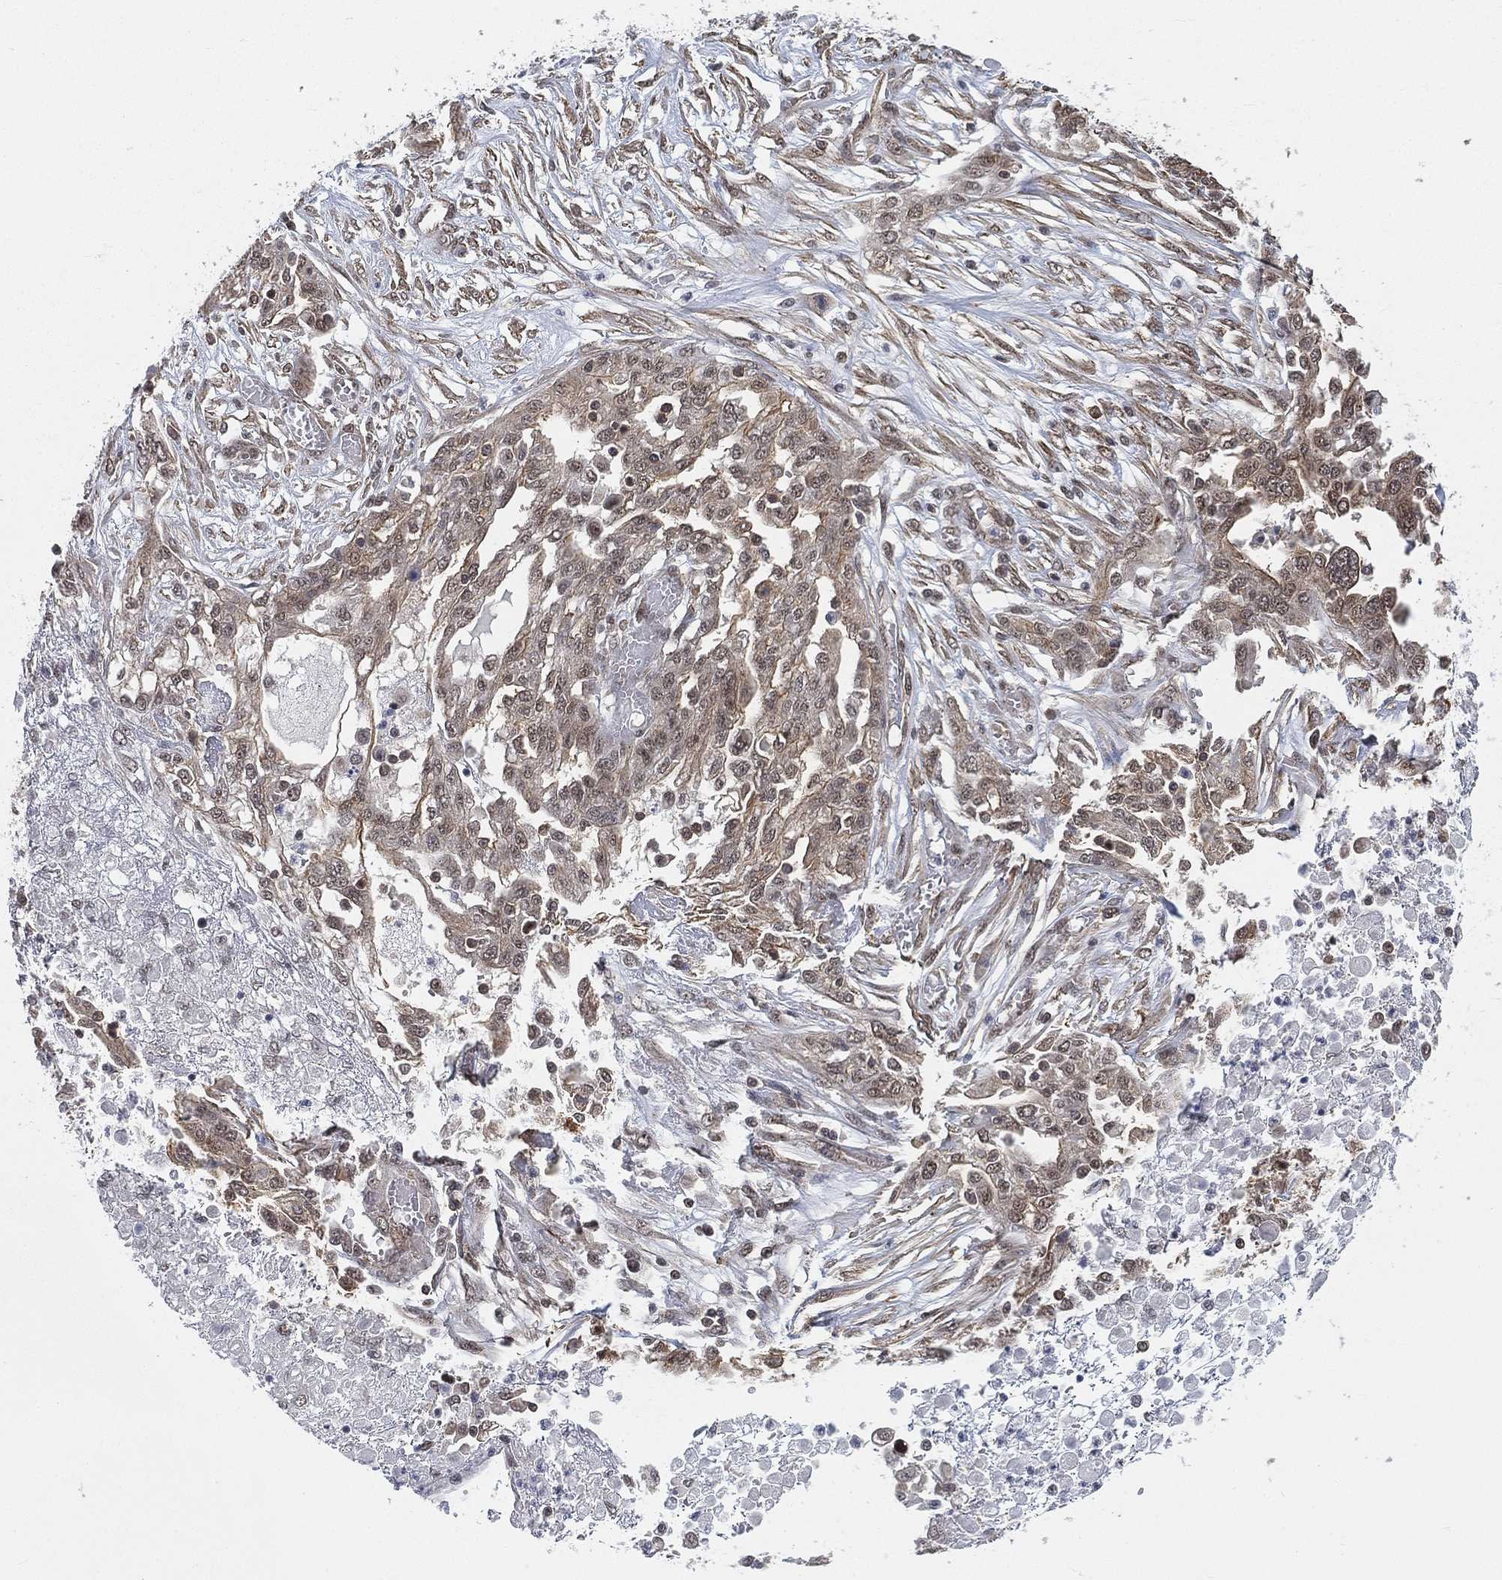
{"staining": {"intensity": "weak", "quantity": "<25%", "location": "cytoplasmic/membranous"}, "tissue": "ovarian cancer", "cell_type": "Tumor cells", "image_type": "cancer", "snomed": [{"axis": "morphology", "description": "Cystadenocarcinoma, serous, NOS"}, {"axis": "topography", "description": "Ovary"}], "caption": "A high-resolution image shows immunohistochemistry (IHC) staining of ovarian cancer (serous cystadenocarcinoma), which demonstrates no significant expression in tumor cells.", "gene": "RSRC2", "patient": {"sex": "female", "age": 67}}